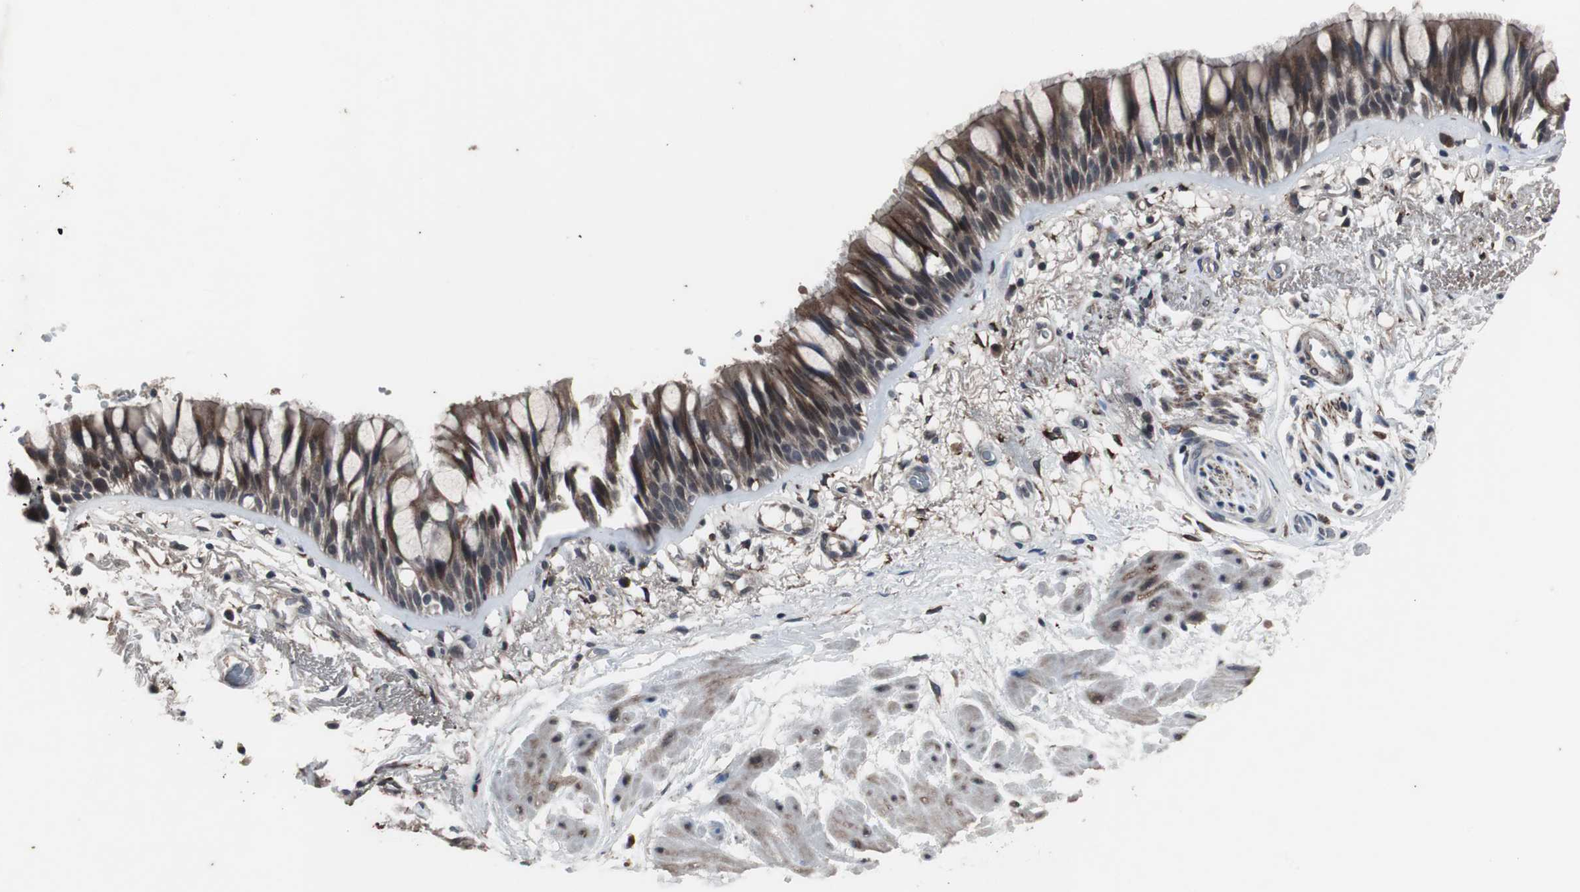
{"staining": {"intensity": "moderate", "quantity": ">75%", "location": "cytoplasmic/membranous"}, "tissue": "bronchus", "cell_type": "Respiratory epithelial cells", "image_type": "normal", "snomed": [{"axis": "morphology", "description": "Normal tissue, NOS"}, {"axis": "topography", "description": "Bronchus"}], "caption": "A high-resolution micrograph shows IHC staining of normal bronchus, which reveals moderate cytoplasmic/membranous positivity in about >75% of respiratory epithelial cells. (DAB (3,3'-diaminobenzidine) IHC with brightfield microscopy, high magnification).", "gene": "CRADD", "patient": {"sex": "male", "age": 66}}